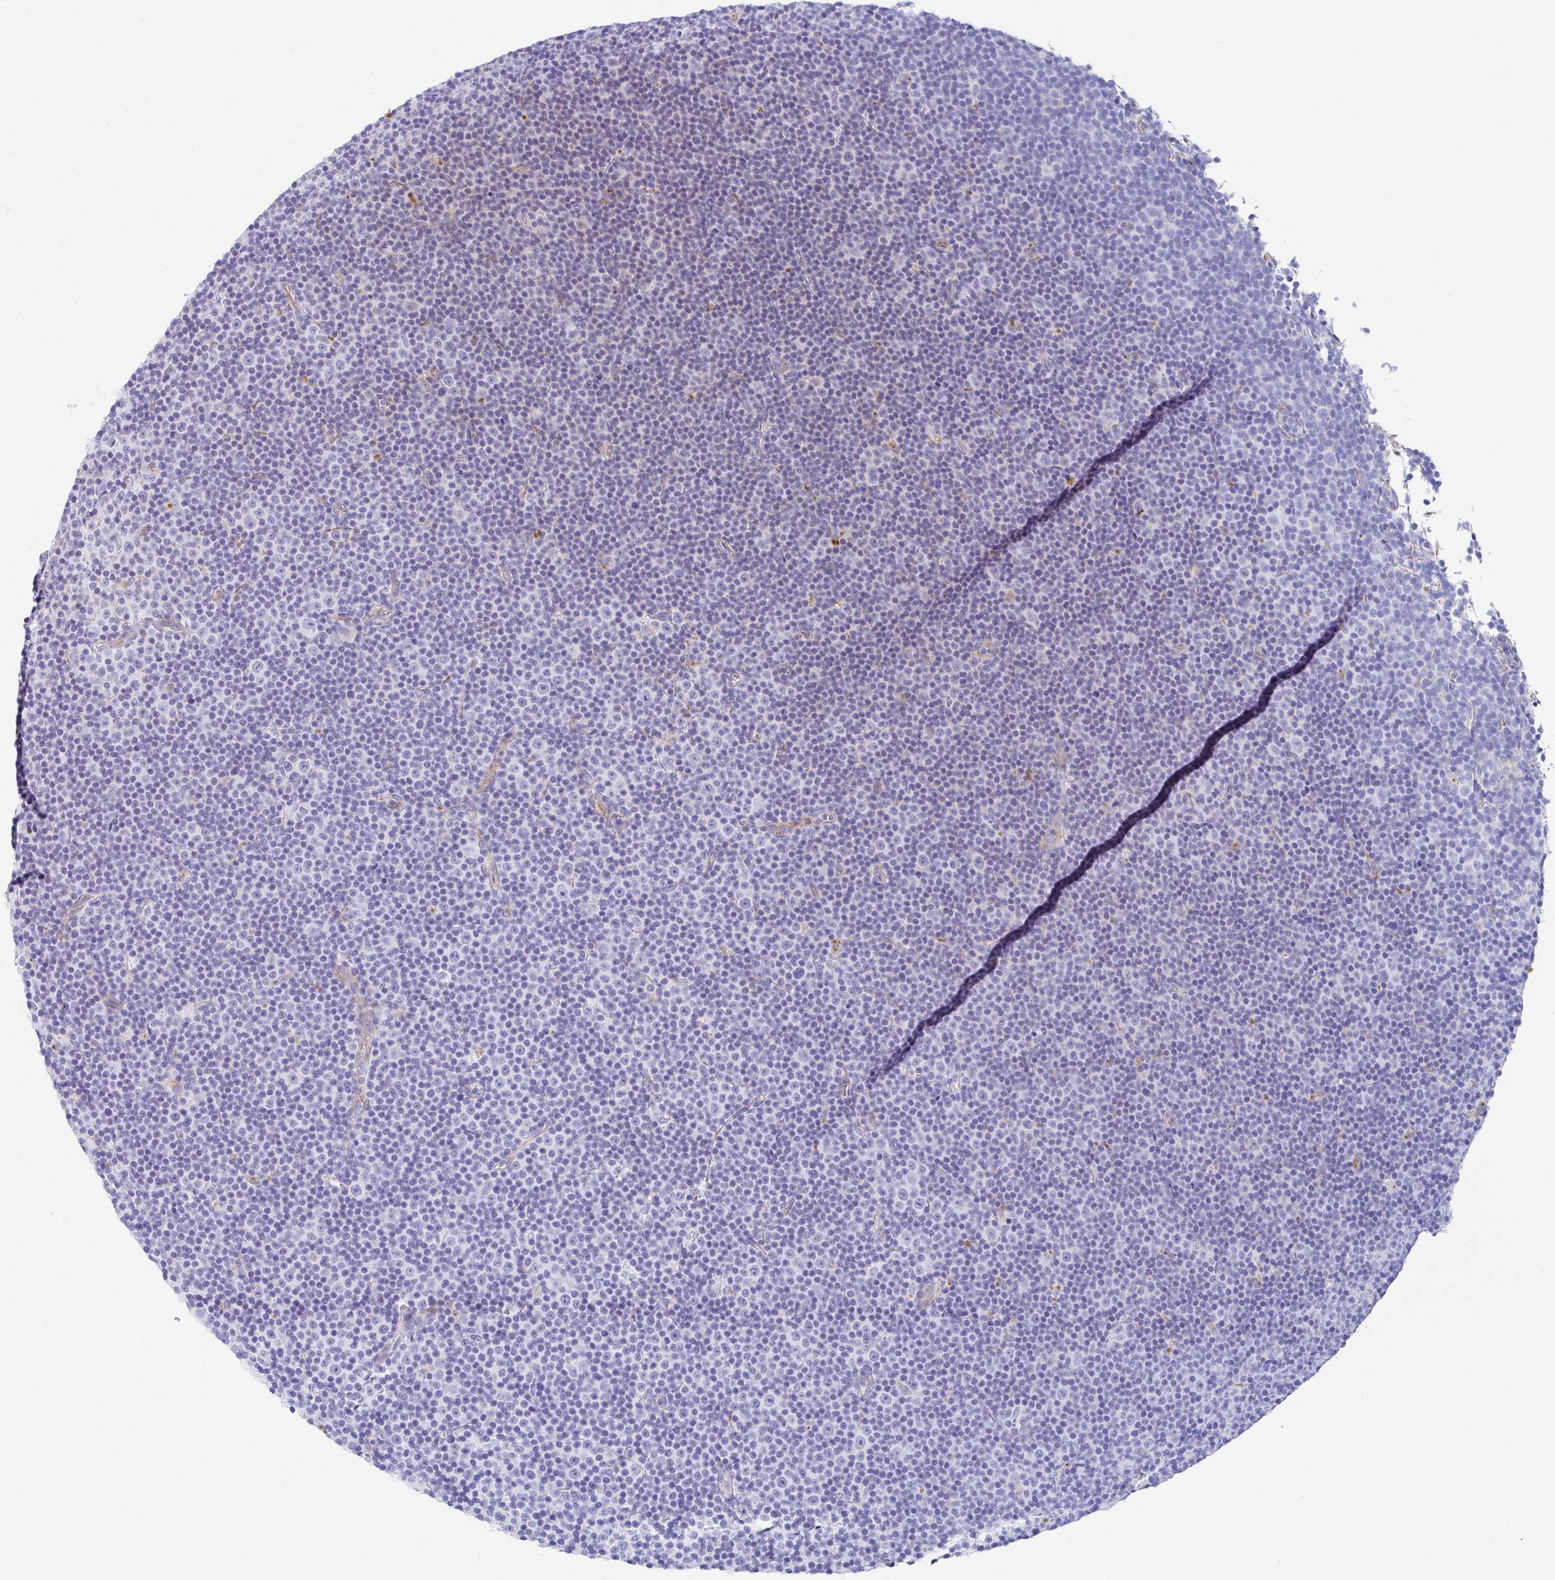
{"staining": {"intensity": "negative", "quantity": "none", "location": "none"}, "tissue": "lymphoma", "cell_type": "Tumor cells", "image_type": "cancer", "snomed": [{"axis": "morphology", "description": "Malignant lymphoma, non-Hodgkin's type, Low grade"}, {"axis": "topography", "description": "Lymph node"}], "caption": "There is no significant staining in tumor cells of lymphoma.", "gene": "TMPRSS11E", "patient": {"sex": "female", "age": 67}}